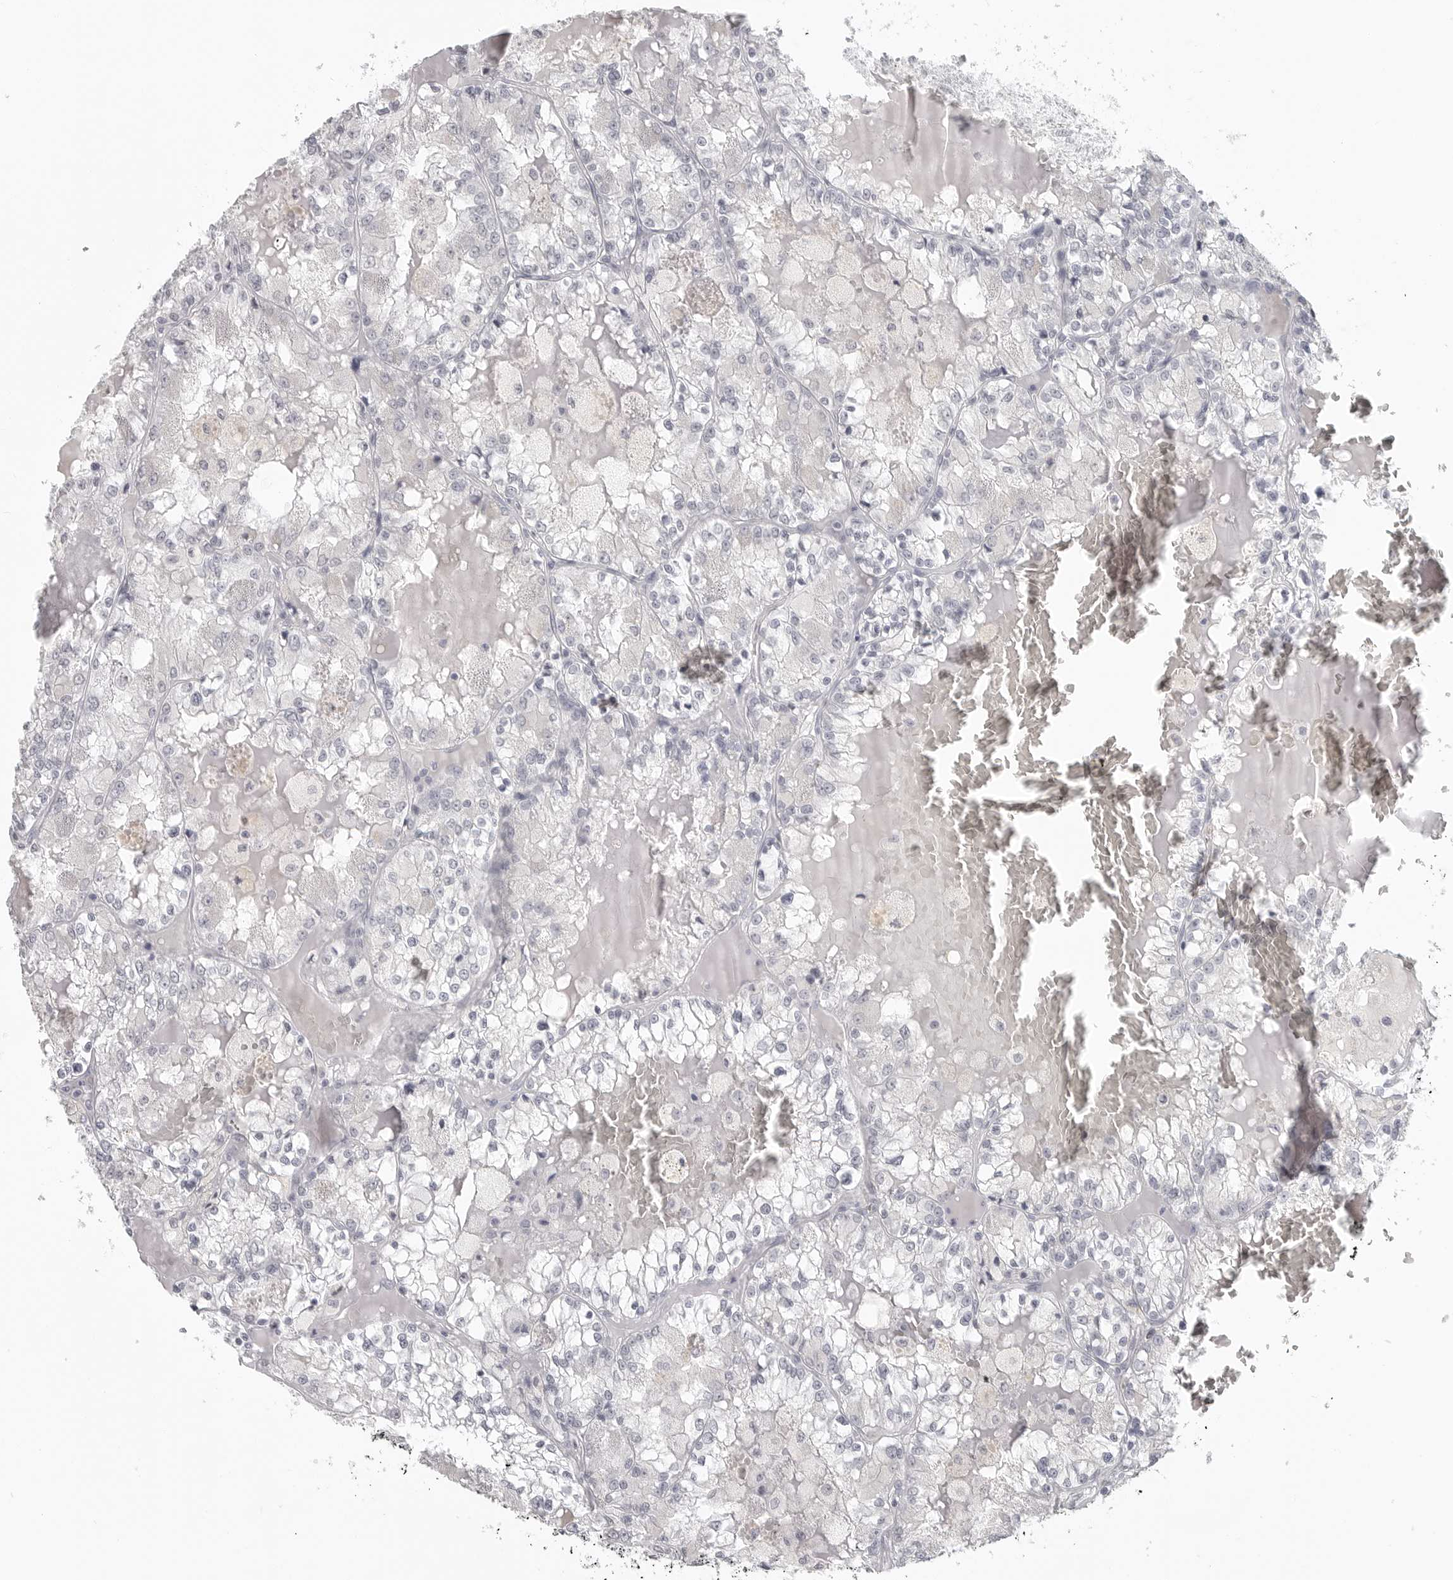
{"staining": {"intensity": "negative", "quantity": "none", "location": "none"}, "tissue": "renal cancer", "cell_type": "Tumor cells", "image_type": "cancer", "snomed": [{"axis": "morphology", "description": "Adenocarcinoma, NOS"}, {"axis": "topography", "description": "Kidney"}], "caption": "Tumor cells are negative for brown protein staining in adenocarcinoma (renal).", "gene": "BPIFA1", "patient": {"sex": "female", "age": 56}}